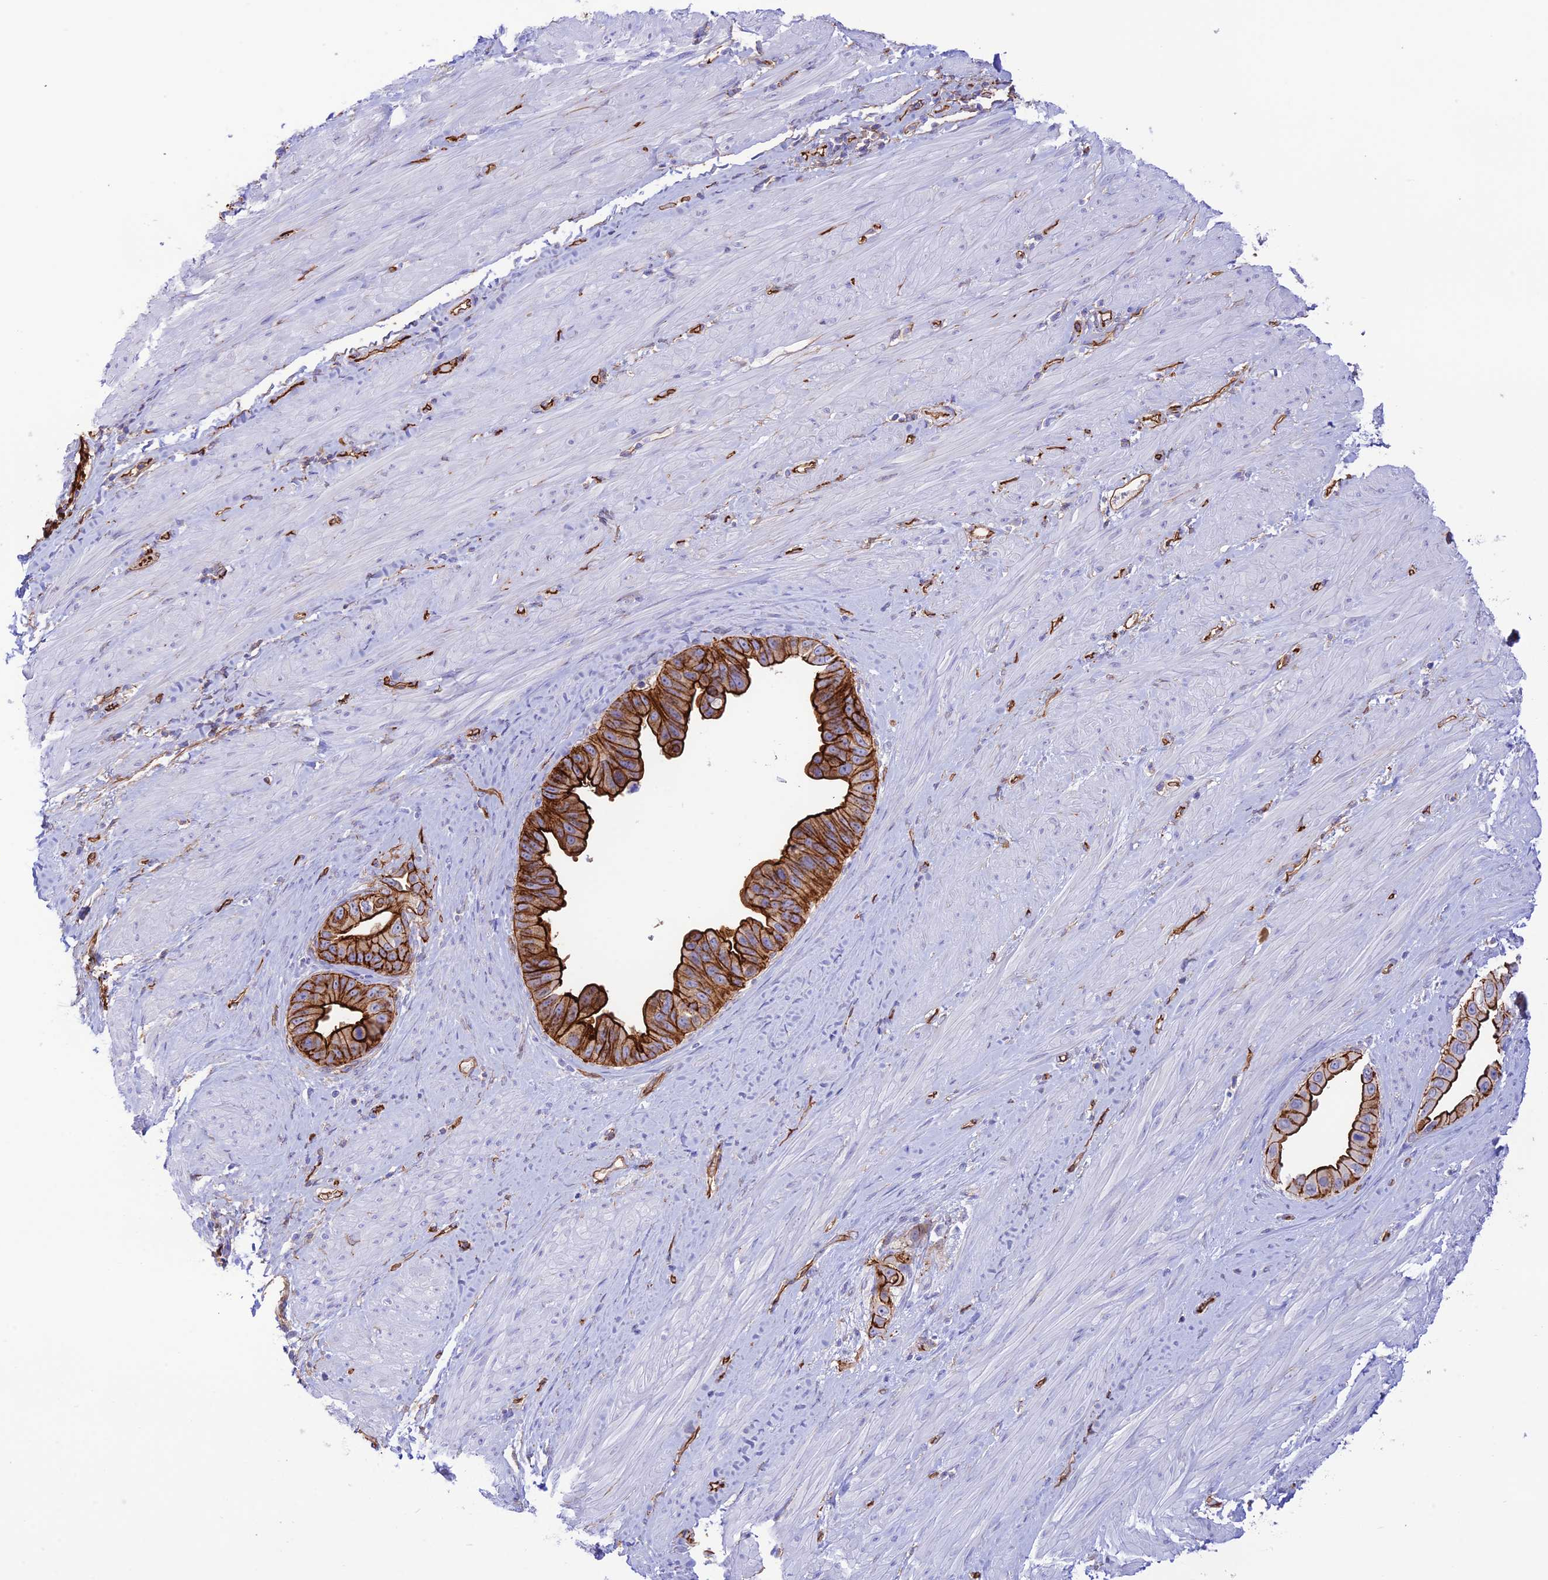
{"staining": {"intensity": "strong", "quantity": ">75%", "location": "cytoplasmic/membranous"}, "tissue": "pancreatic cancer", "cell_type": "Tumor cells", "image_type": "cancer", "snomed": [{"axis": "morphology", "description": "Adenocarcinoma, NOS"}, {"axis": "topography", "description": "Pancreas"}], "caption": "The immunohistochemical stain labels strong cytoplasmic/membranous expression in tumor cells of pancreatic cancer (adenocarcinoma) tissue.", "gene": "YPEL5", "patient": {"sex": "female", "age": 56}}